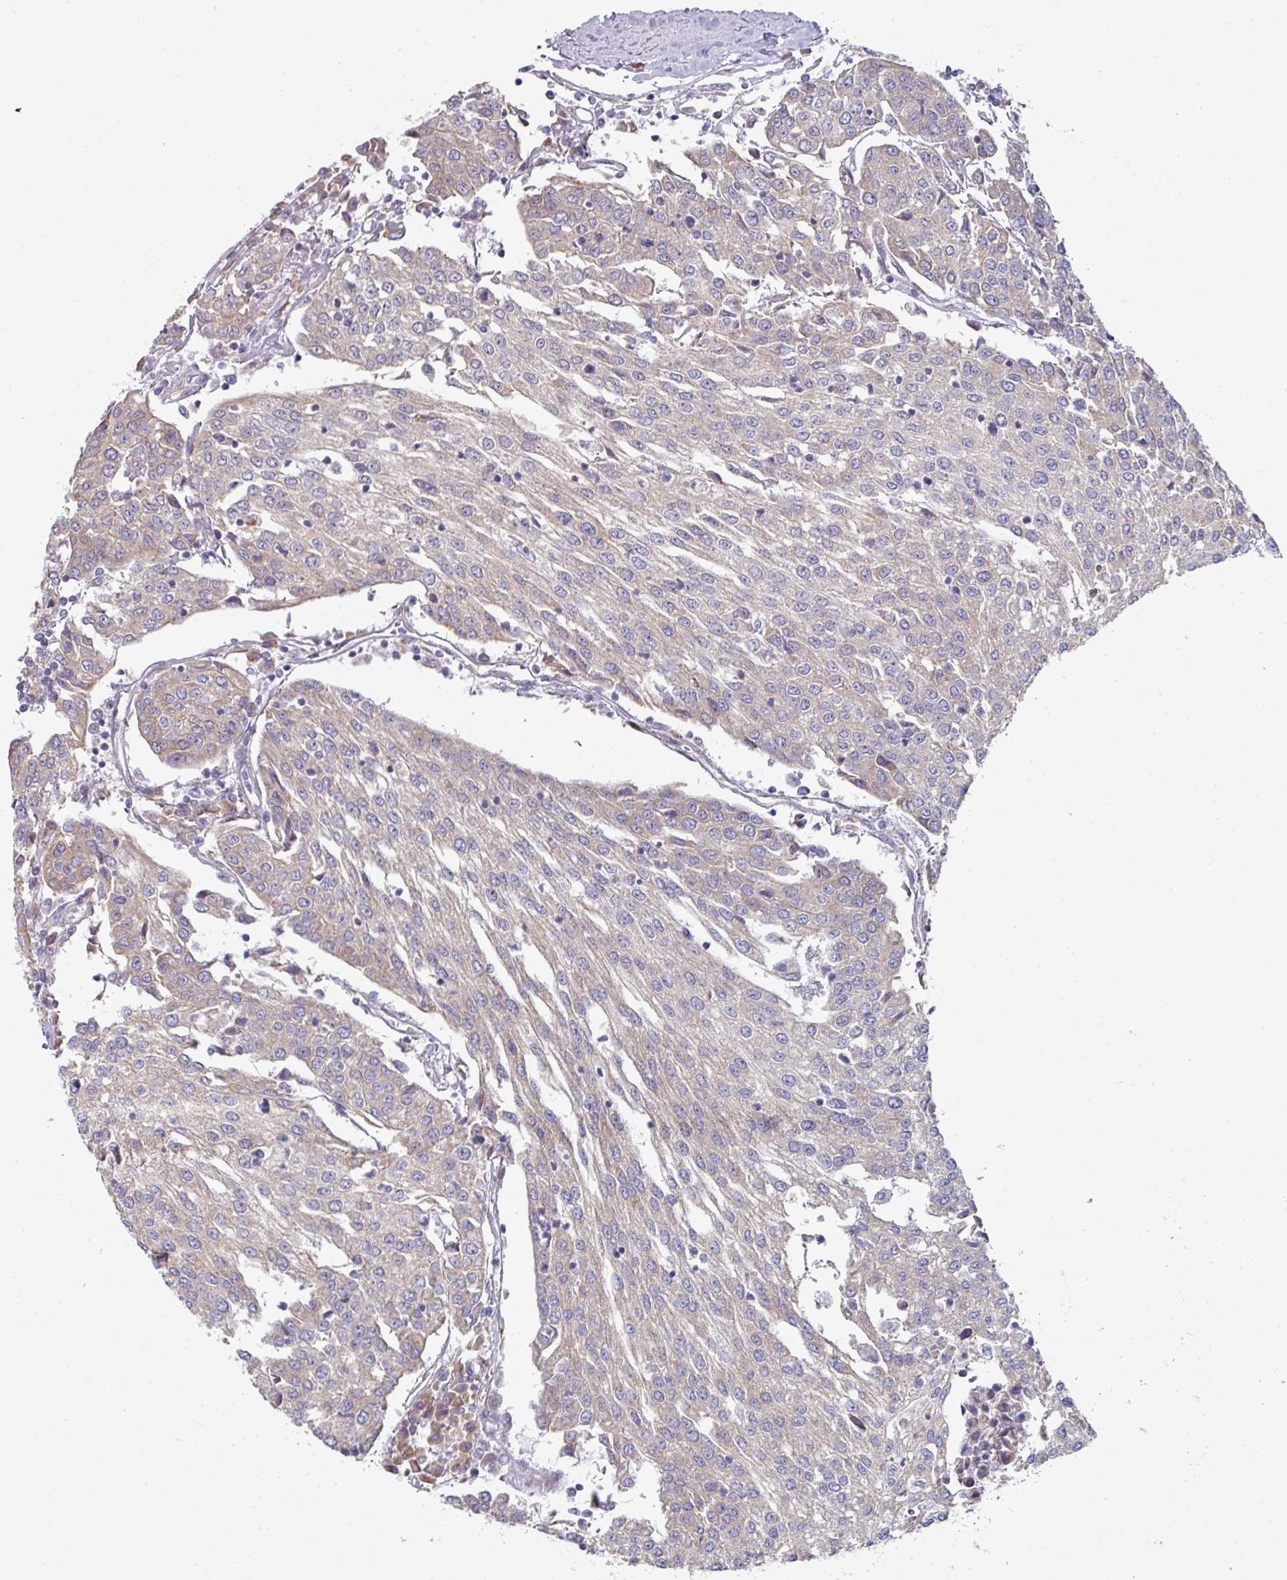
{"staining": {"intensity": "weak", "quantity": "25%-75%", "location": "cytoplasmic/membranous"}, "tissue": "urothelial cancer", "cell_type": "Tumor cells", "image_type": "cancer", "snomed": [{"axis": "morphology", "description": "Urothelial carcinoma, High grade"}, {"axis": "topography", "description": "Urinary bladder"}], "caption": "Immunohistochemistry (DAB (3,3'-diaminobenzidine)) staining of human urothelial cancer displays weak cytoplasmic/membranous protein positivity in approximately 25%-75% of tumor cells.", "gene": "TMED5", "patient": {"sex": "female", "age": 85}}